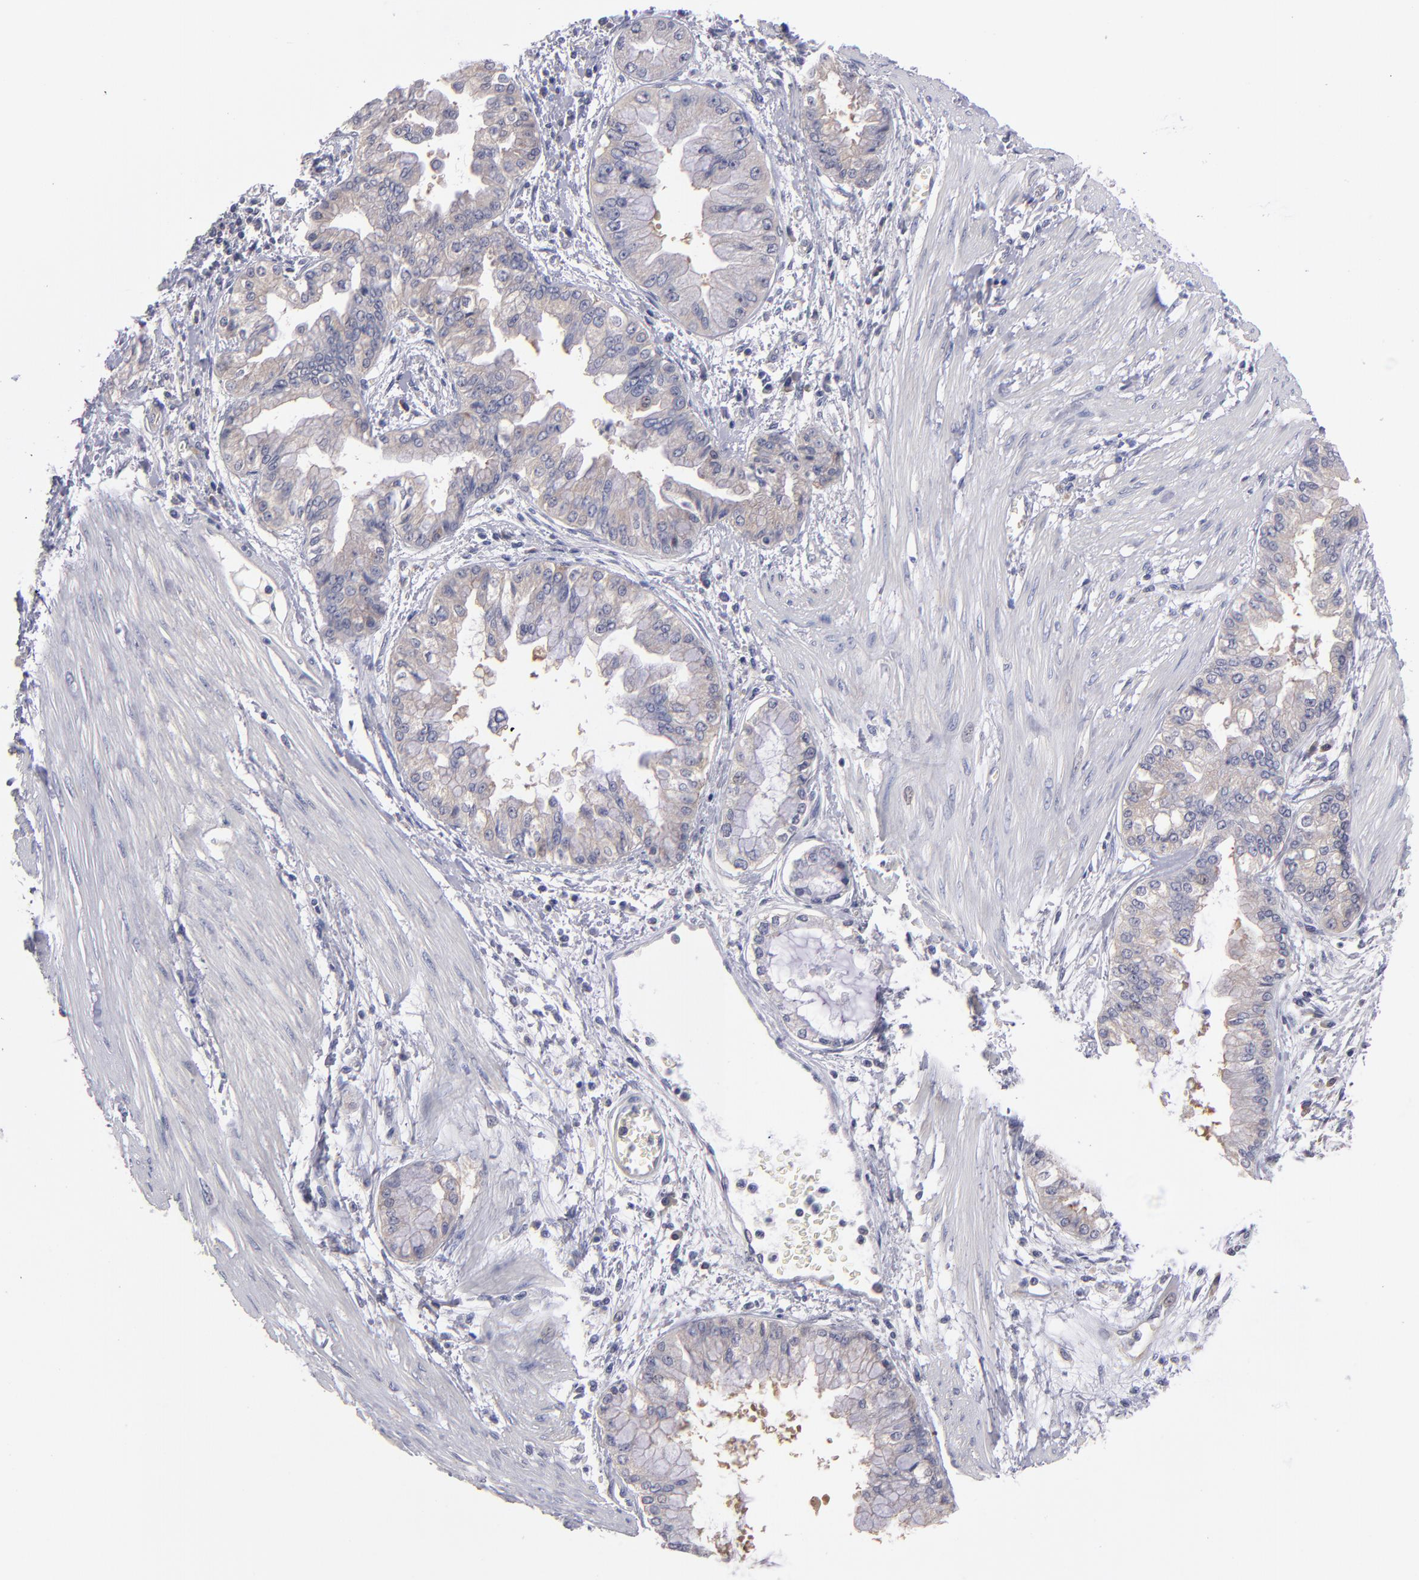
{"staining": {"intensity": "weak", "quantity": "25%-75%", "location": "cytoplasmic/membranous"}, "tissue": "liver cancer", "cell_type": "Tumor cells", "image_type": "cancer", "snomed": [{"axis": "morphology", "description": "Cholangiocarcinoma"}, {"axis": "topography", "description": "Liver"}], "caption": "Human liver cholangiocarcinoma stained for a protein (brown) shows weak cytoplasmic/membranous positive expression in approximately 25%-75% of tumor cells.", "gene": "EIF3L", "patient": {"sex": "female", "age": 79}}